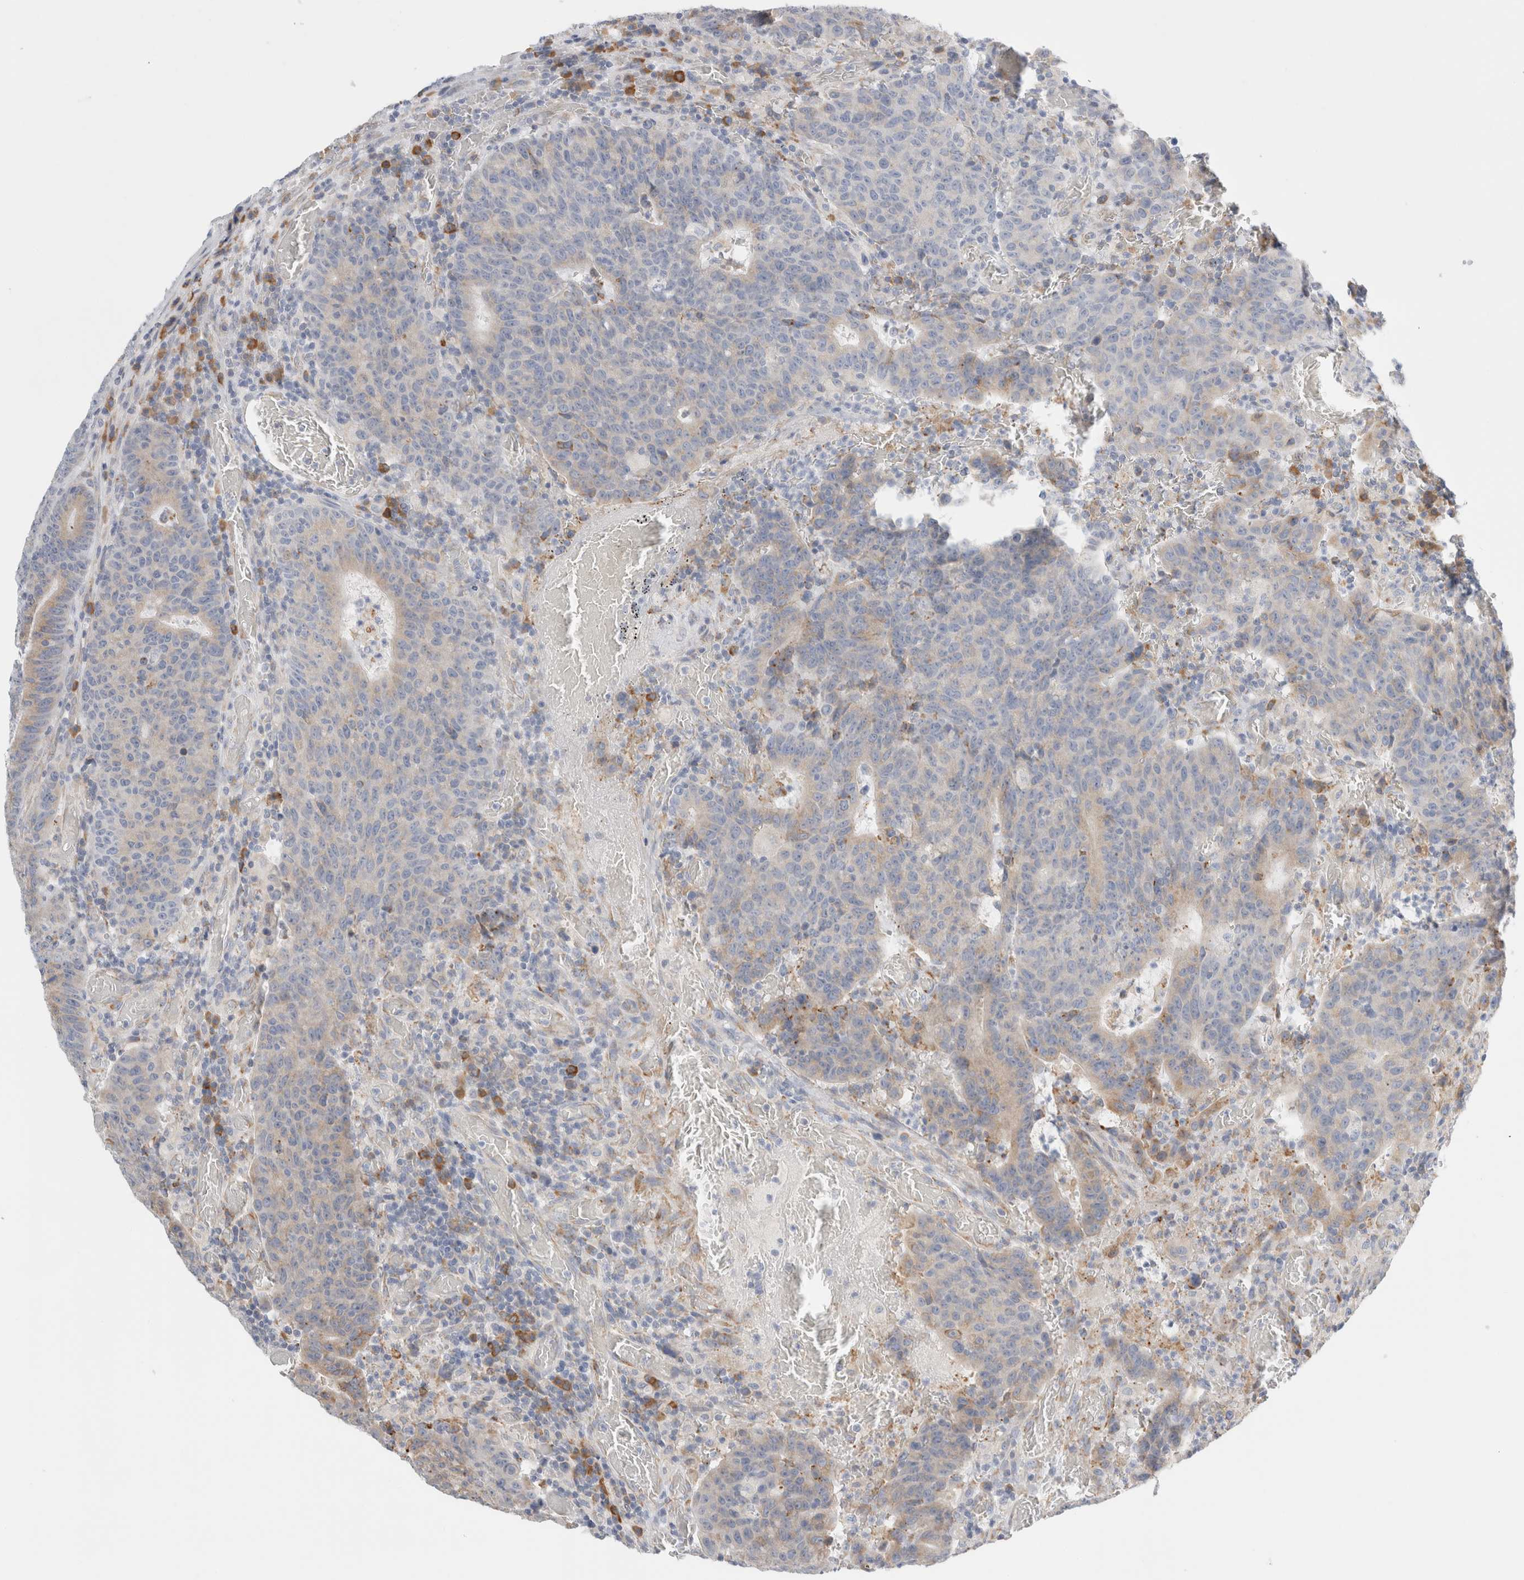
{"staining": {"intensity": "weak", "quantity": "<25%", "location": "cytoplasmic/membranous"}, "tissue": "colorectal cancer", "cell_type": "Tumor cells", "image_type": "cancer", "snomed": [{"axis": "morphology", "description": "Adenocarcinoma, NOS"}, {"axis": "topography", "description": "Colon"}], "caption": "Human colorectal adenocarcinoma stained for a protein using immunohistochemistry reveals no positivity in tumor cells.", "gene": "CSK", "patient": {"sex": "female", "age": 75}}